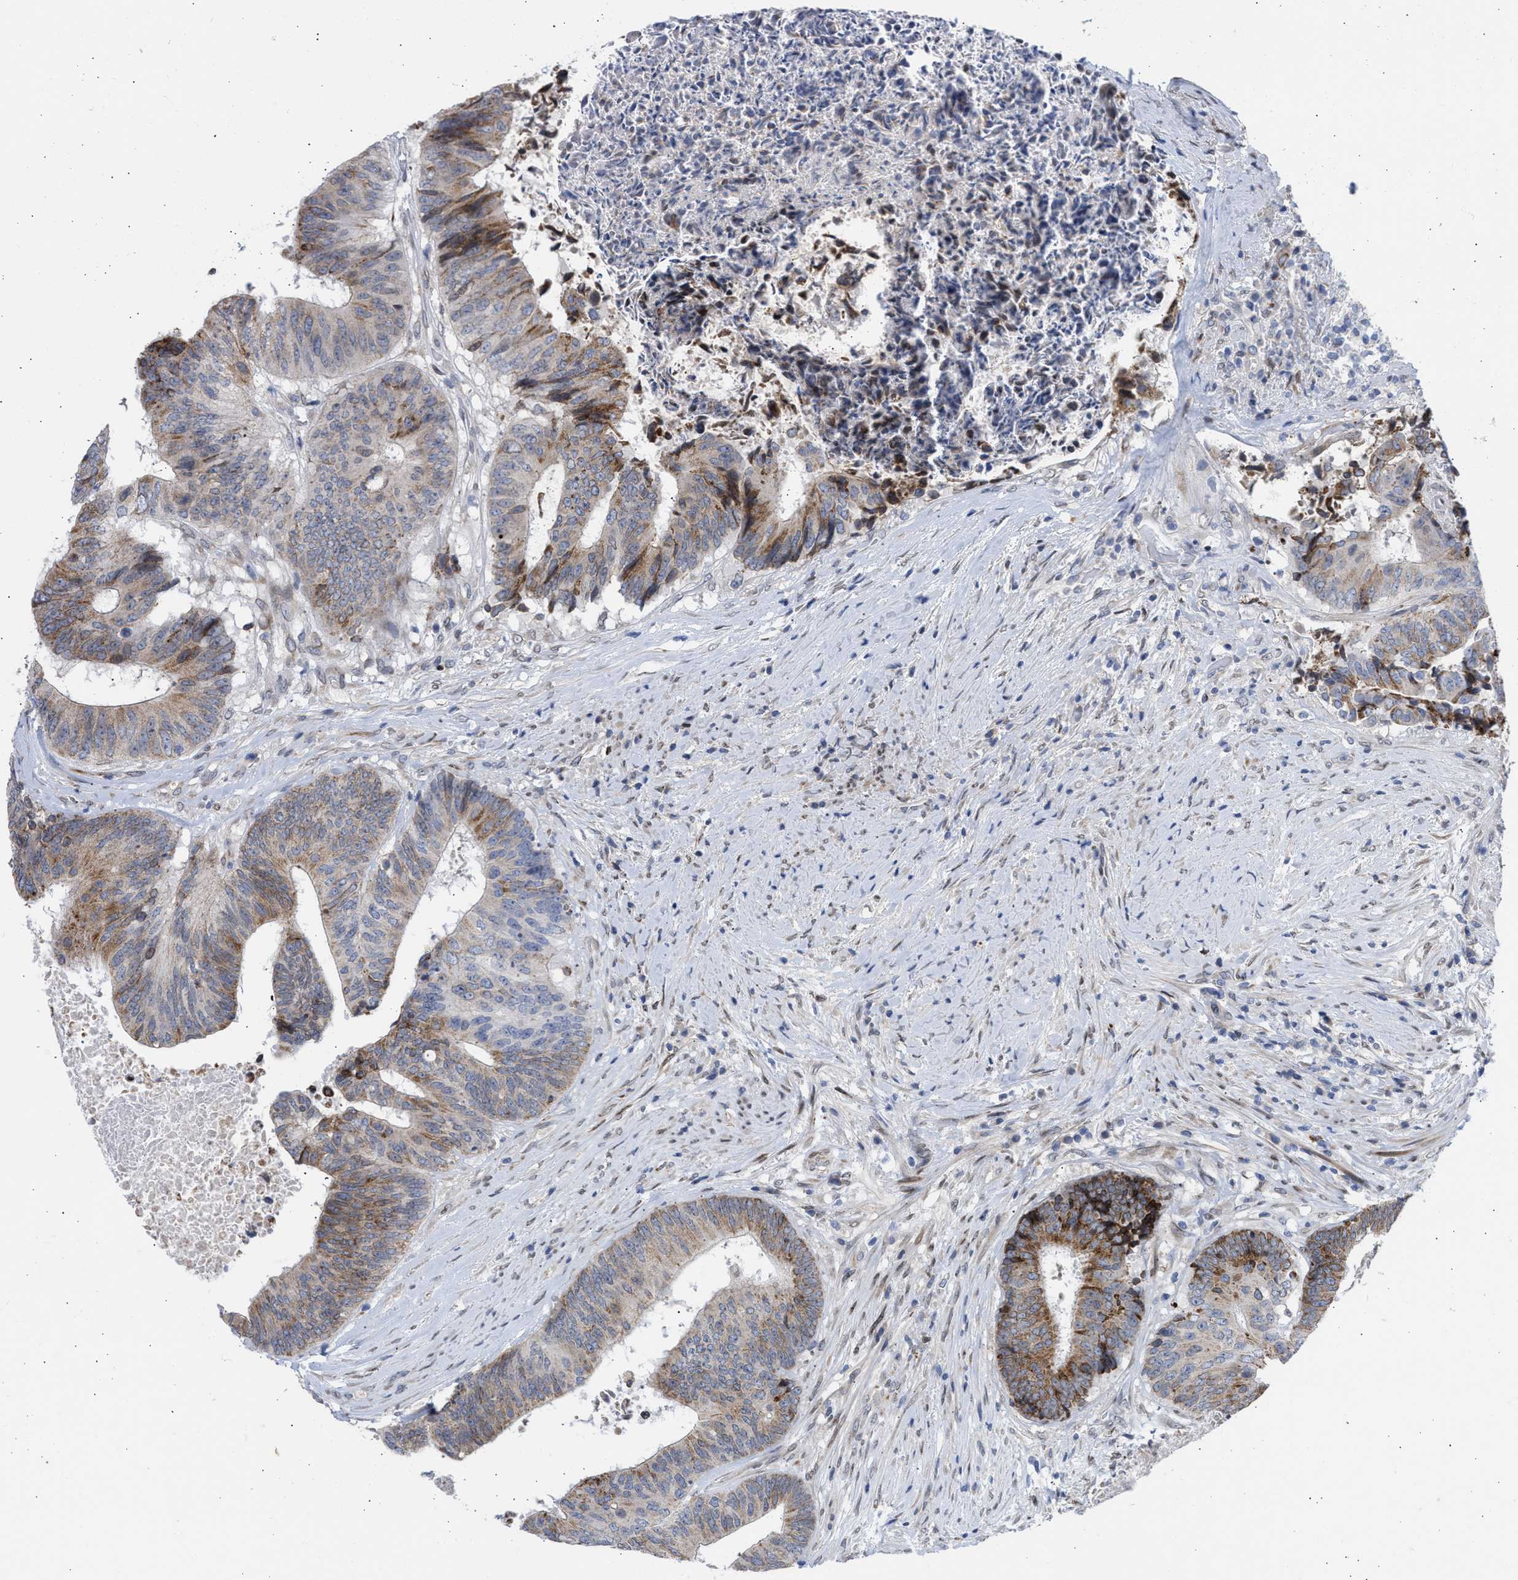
{"staining": {"intensity": "moderate", "quantity": "25%-75%", "location": "cytoplasmic/membranous"}, "tissue": "colorectal cancer", "cell_type": "Tumor cells", "image_type": "cancer", "snomed": [{"axis": "morphology", "description": "Adenocarcinoma, NOS"}, {"axis": "topography", "description": "Rectum"}], "caption": "Colorectal cancer (adenocarcinoma) stained for a protein demonstrates moderate cytoplasmic/membranous positivity in tumor cells. Immunohistochemistry stains the protein in brown and the nuclei are stained blue.", "gene": "NUP35", "patient": {"sex": "male", "age": 72}}